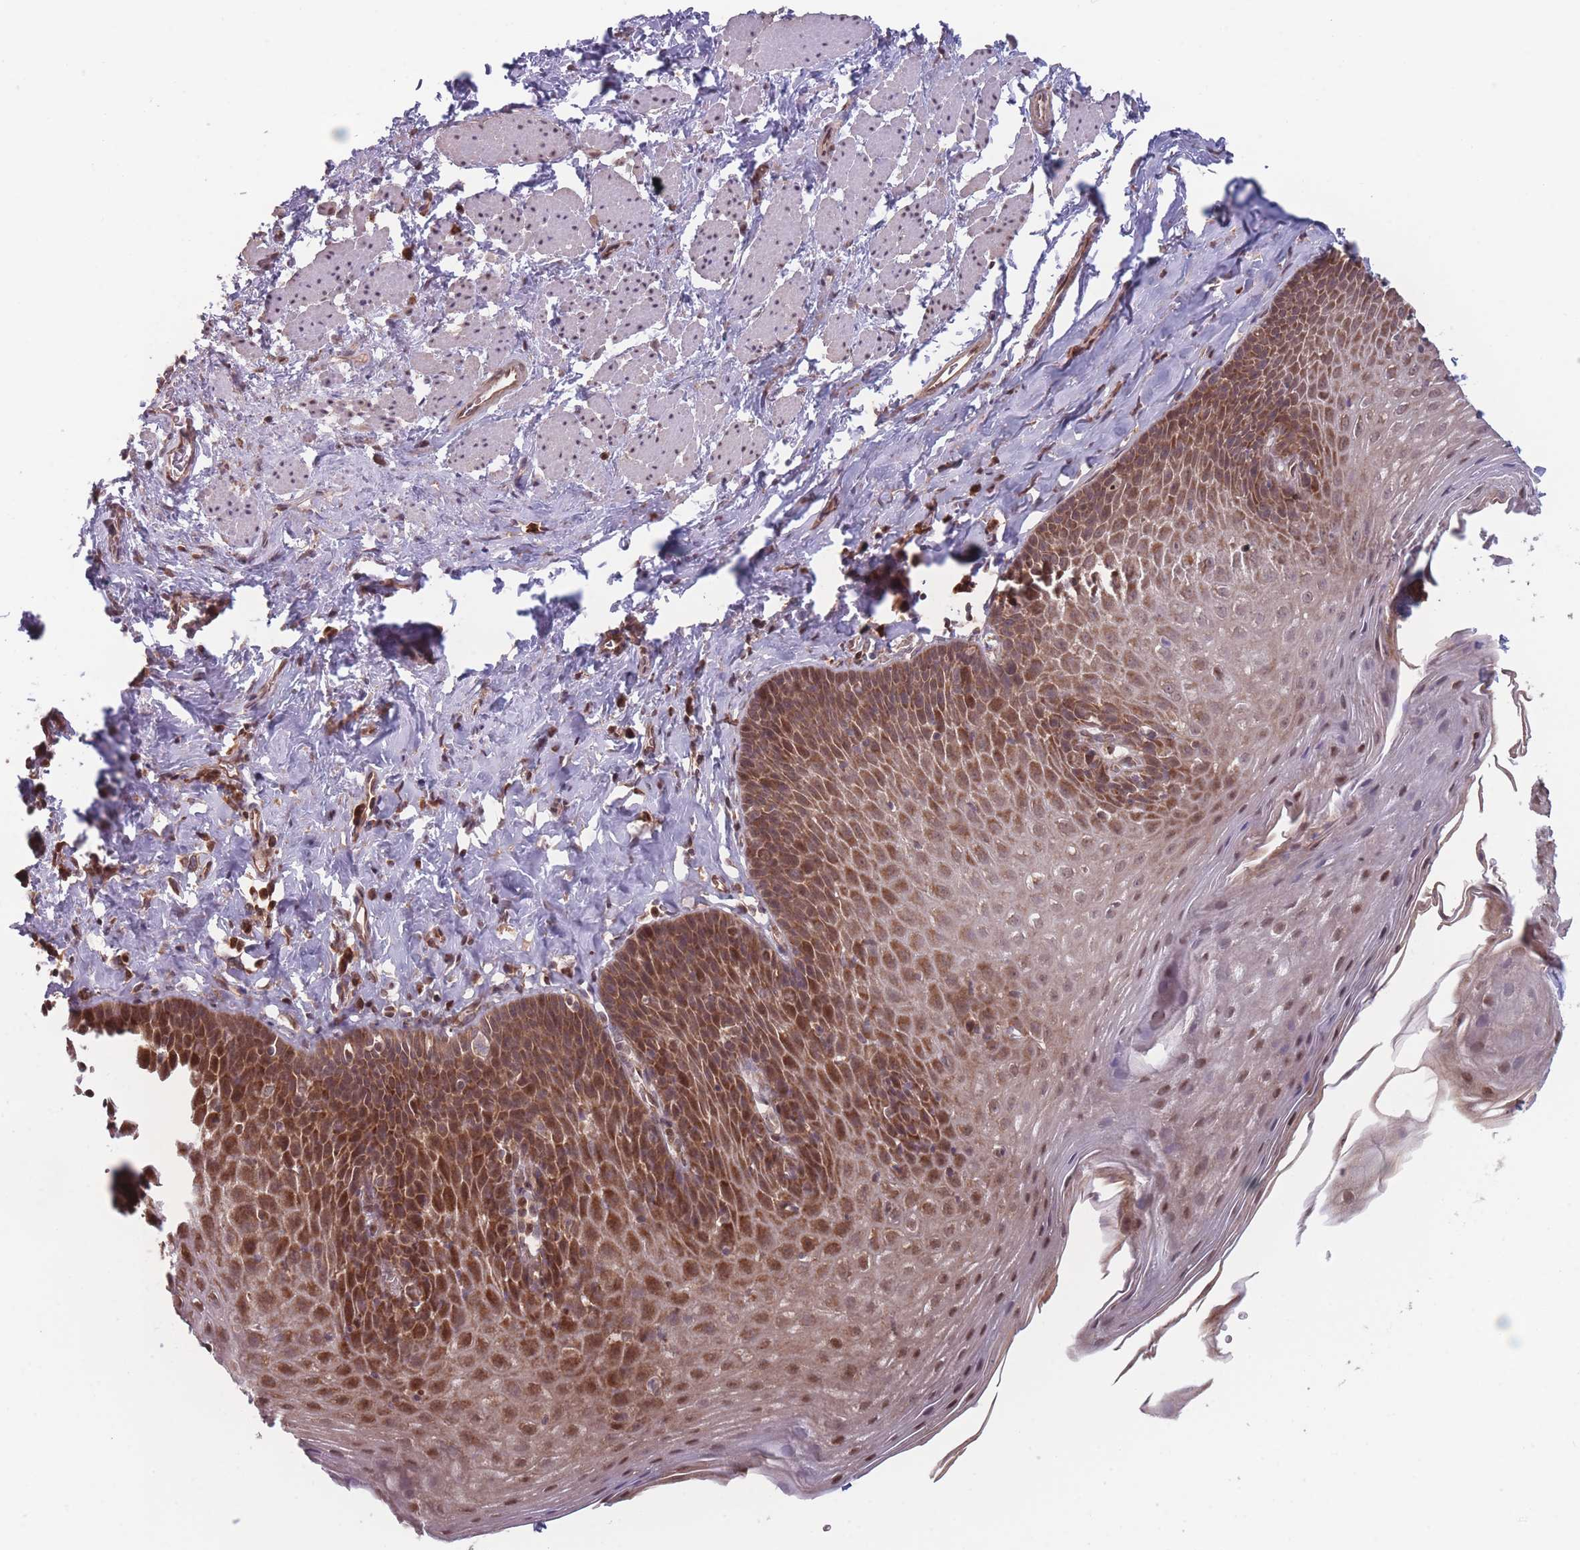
{"staining": {"intensity": "strong", "quantity": ">75%", "location": "cytoplasmic/membranous,nuclear"}, "tissue": "esophagus", "cell_type": "Squamous epithelial cells", "image_type": "normal", "snomed": [{"axis": "morphology", "description": "Normal tissue, NOS"}, {"axis": "topography", "description": "Esophagus"}], "caption": "Protein expression analysis of unremarkable esophagus exhibits strong cytoplasmic/membranous,nuclear staining in about >75% of squamous epithelial cells. Using DAB (brown) and hematoxylin (blue) stains, captured at high magnification using brightfield microscopy.", "gene": "RPS18", "patient": {"sex": "female", "age": 61}}